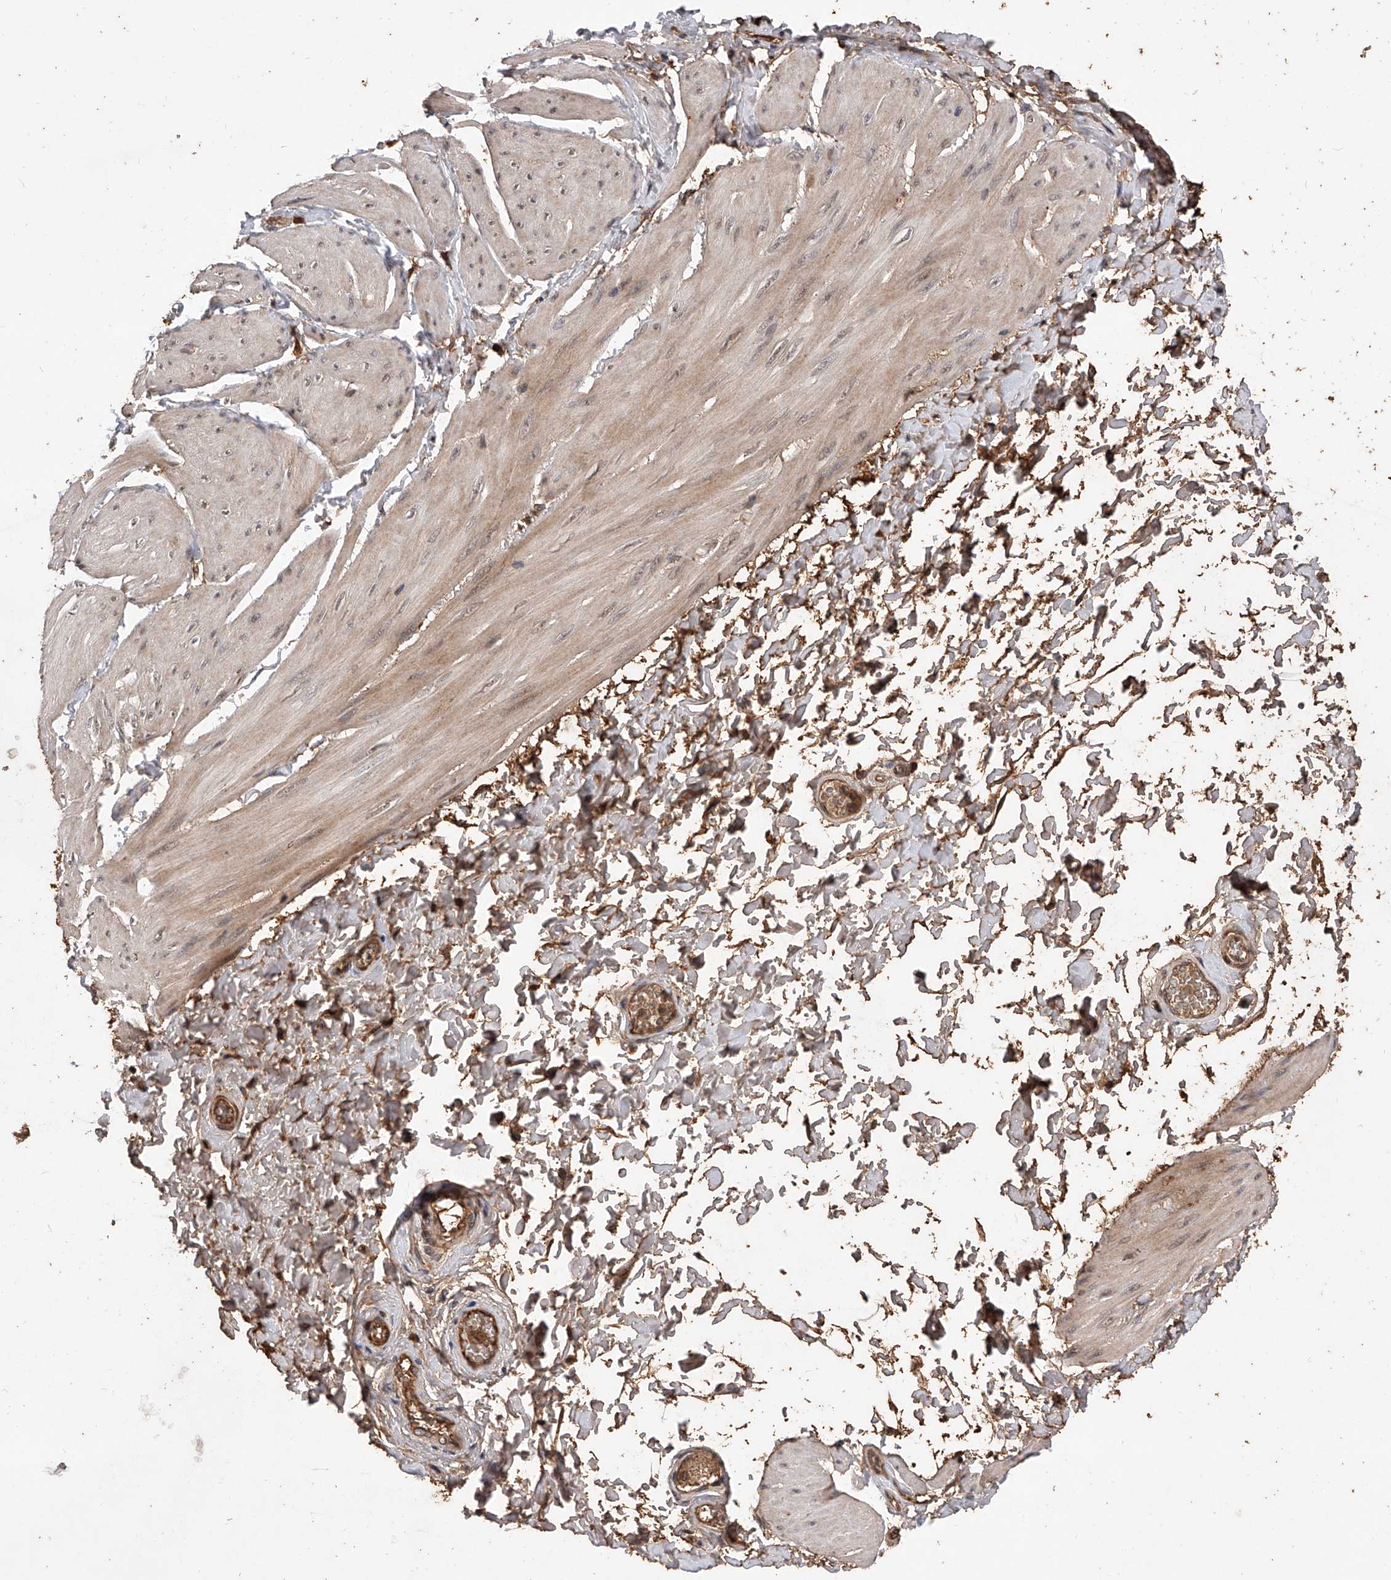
{"staining": {"intensity": "weak", "quantity": ">75%", "location": "cytoplasmic/membranous,nuclear"}, "tissue": "smooth muscle", "cell_type": "Smooth muscle cells", "image_type": "normal", "snomed": [{"axis": "morphology", "description": "Urothelial carcinoma, High grade"}, {"axis": "topography", "description": "Urinary bladder"}], "caption": "Immunohistochemical staining of normal smooth muscle demonstrates >75% levels of weak cytoplasmic/membranous,nuclear protein positivity in about >75% of smooth muscle cells. The staining was performed using DAB (3,3'-diaminobenzidine) to visualize the protein expression in brown, while the nuclei were stained in blue with hematoxylin (Magnification: 20x).", "gene": "CFAP410", "patient": {"sex": "male", "age": 46}}